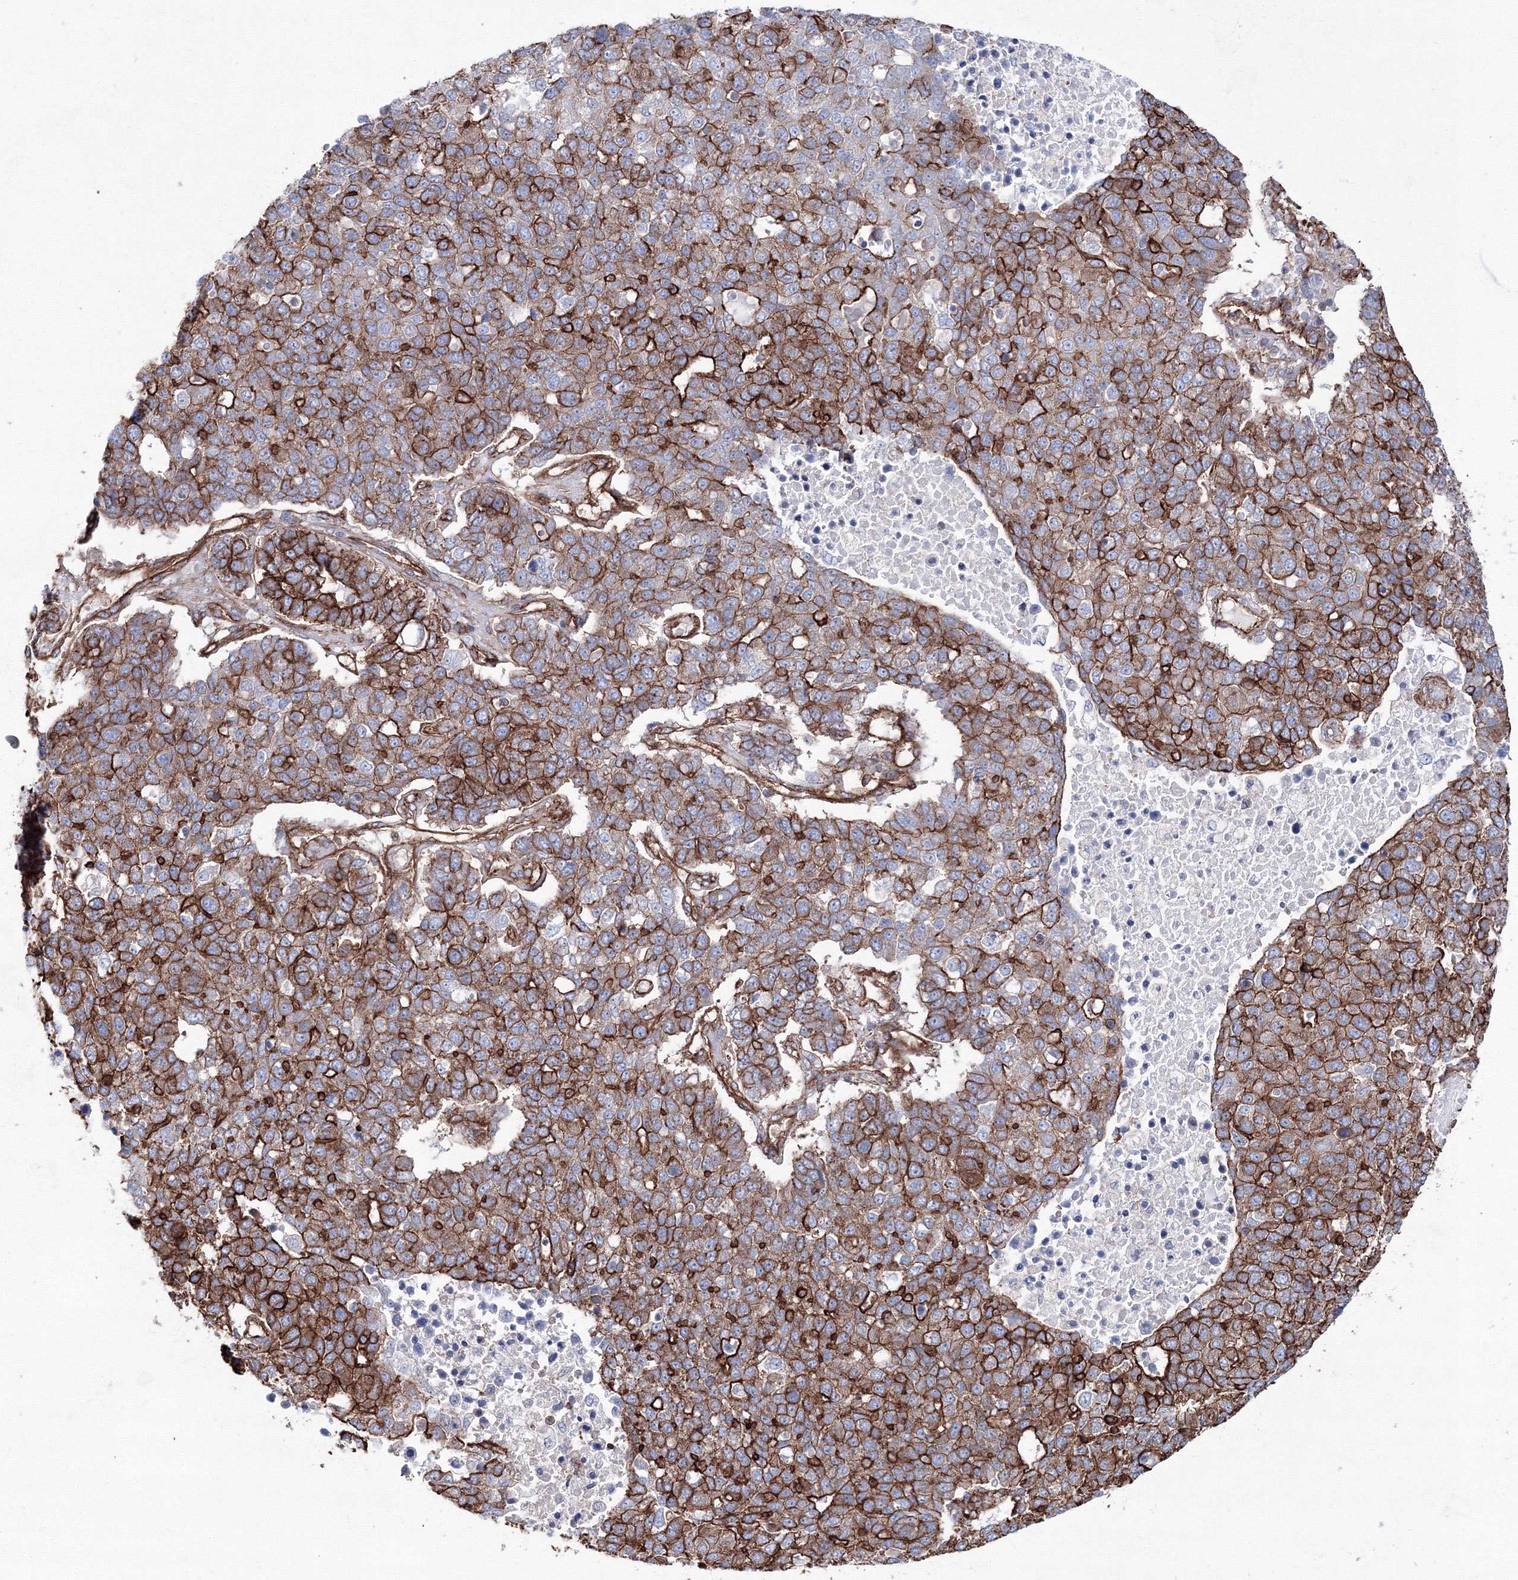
{"staining": {"intensity": "strong", "quantity": ">75%", "location": "cytoplasmic/membranous"}, "tissue": "pancreatic cancer", "cell_type": "Tumor cells", "image_type": "cancer", "snomed": [{"axis": "morphology", "description": "Adenocarcinoma, NOS"}, {"axis": "topography", "description": "Pancreas"}], "caption": "Immunohistochemistry of pancreatic cancer shows high levels of strong cytoplasmic/membranous staining in about >75% of tumor cells.", "gene": "ANKRD37", "patient": {"sex": "female", "age": 61}}